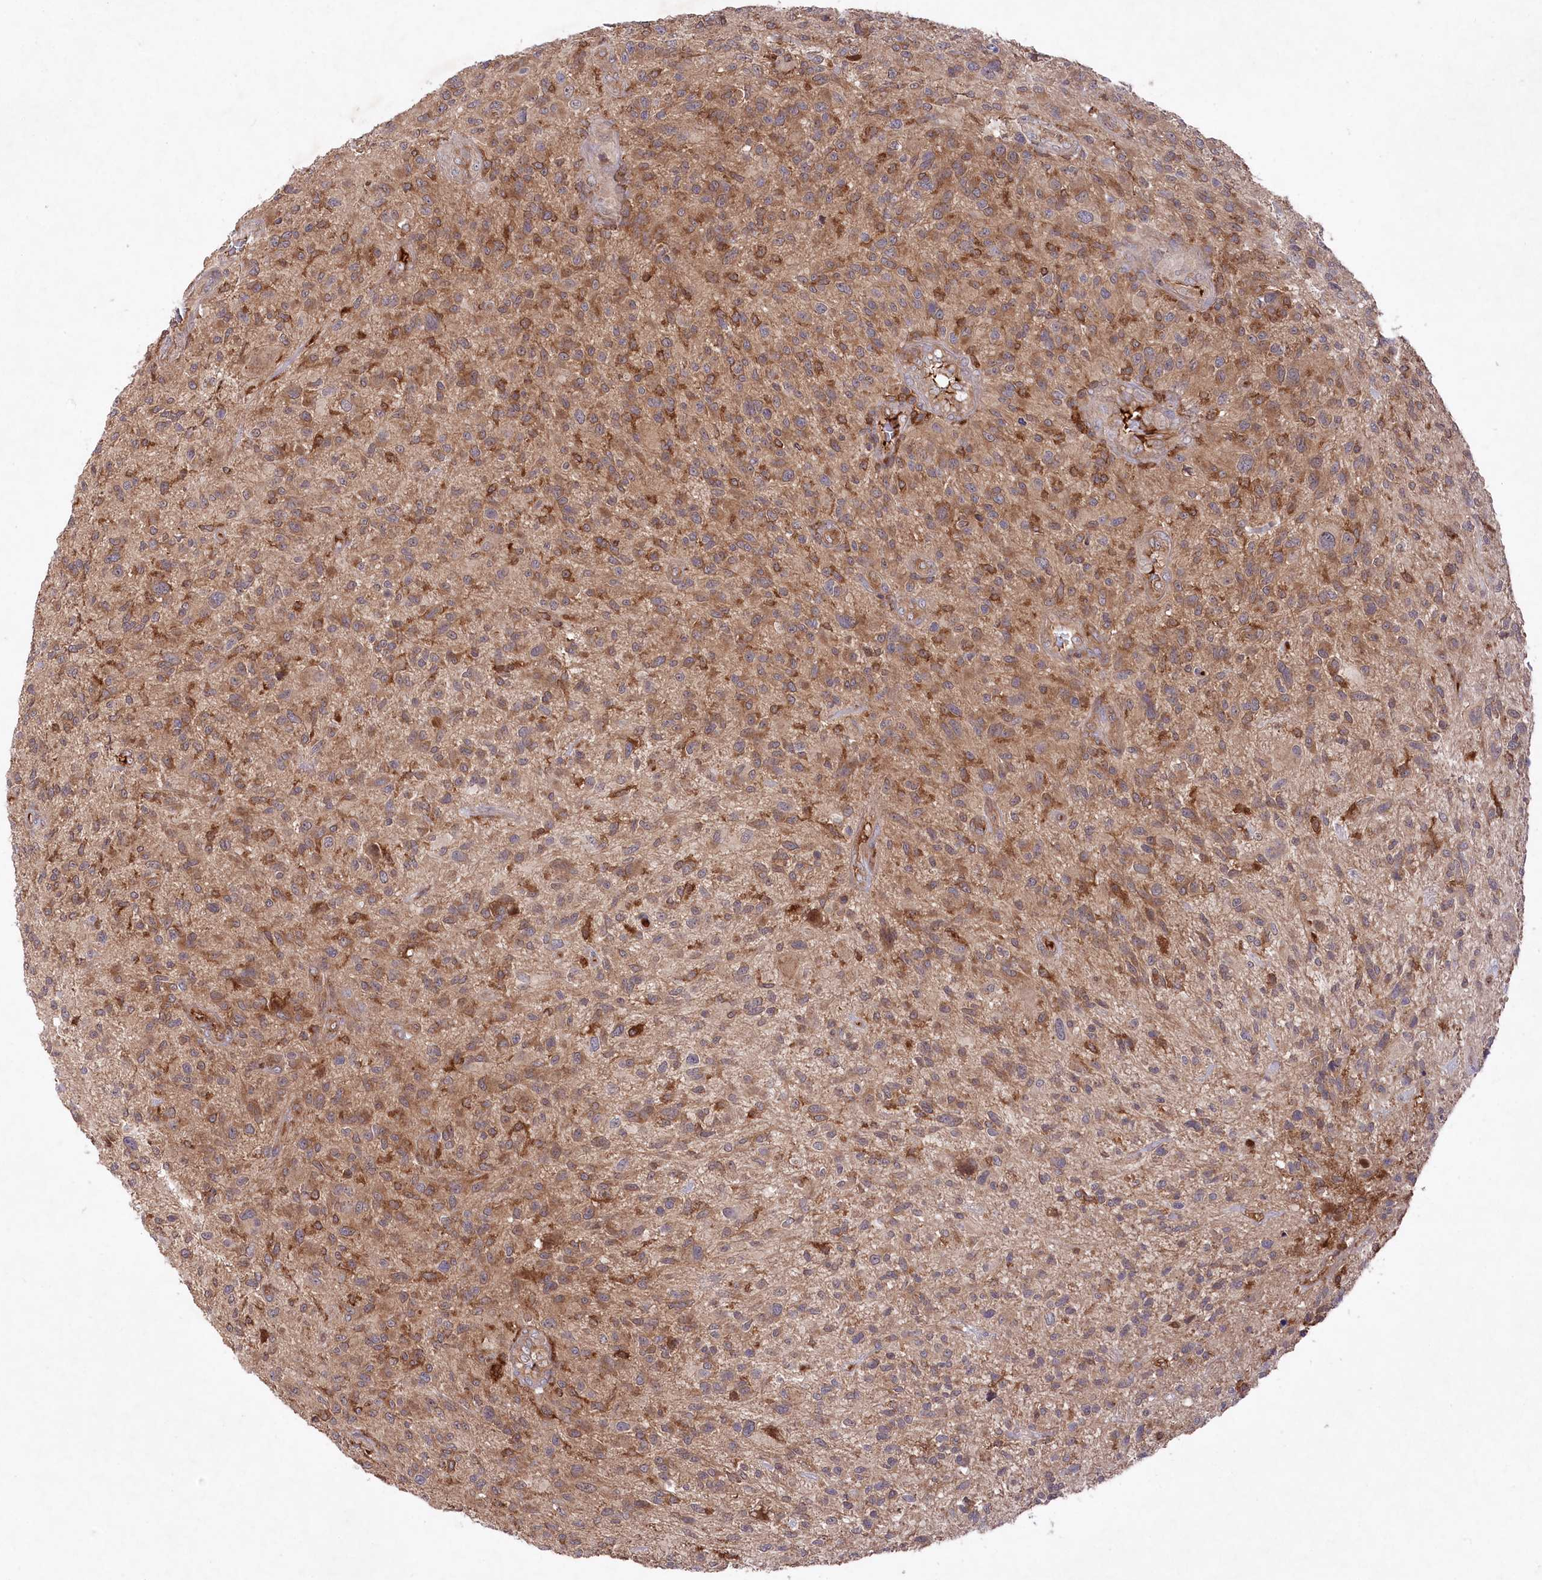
{"staining": {"intensity": "moderate", "quantity": ">75%", "location": "cytoplasmic/membranous"}, "tissue": "glioma", "cell_type": "Tumor cells", "image_type": "cancer", "snomed": [{"axis": "morphology", "description": "Glioma, malignant, High grade"}, {"axis": "topography", "description": "Brain"}], "caption": "Glioma stained with a brown dye shows moderate cytoplasmic/membranous positive expression in about >75% of tumor cells.", "gene": "PPP1R21", "patient": {"sex": "male", "age": 47}}